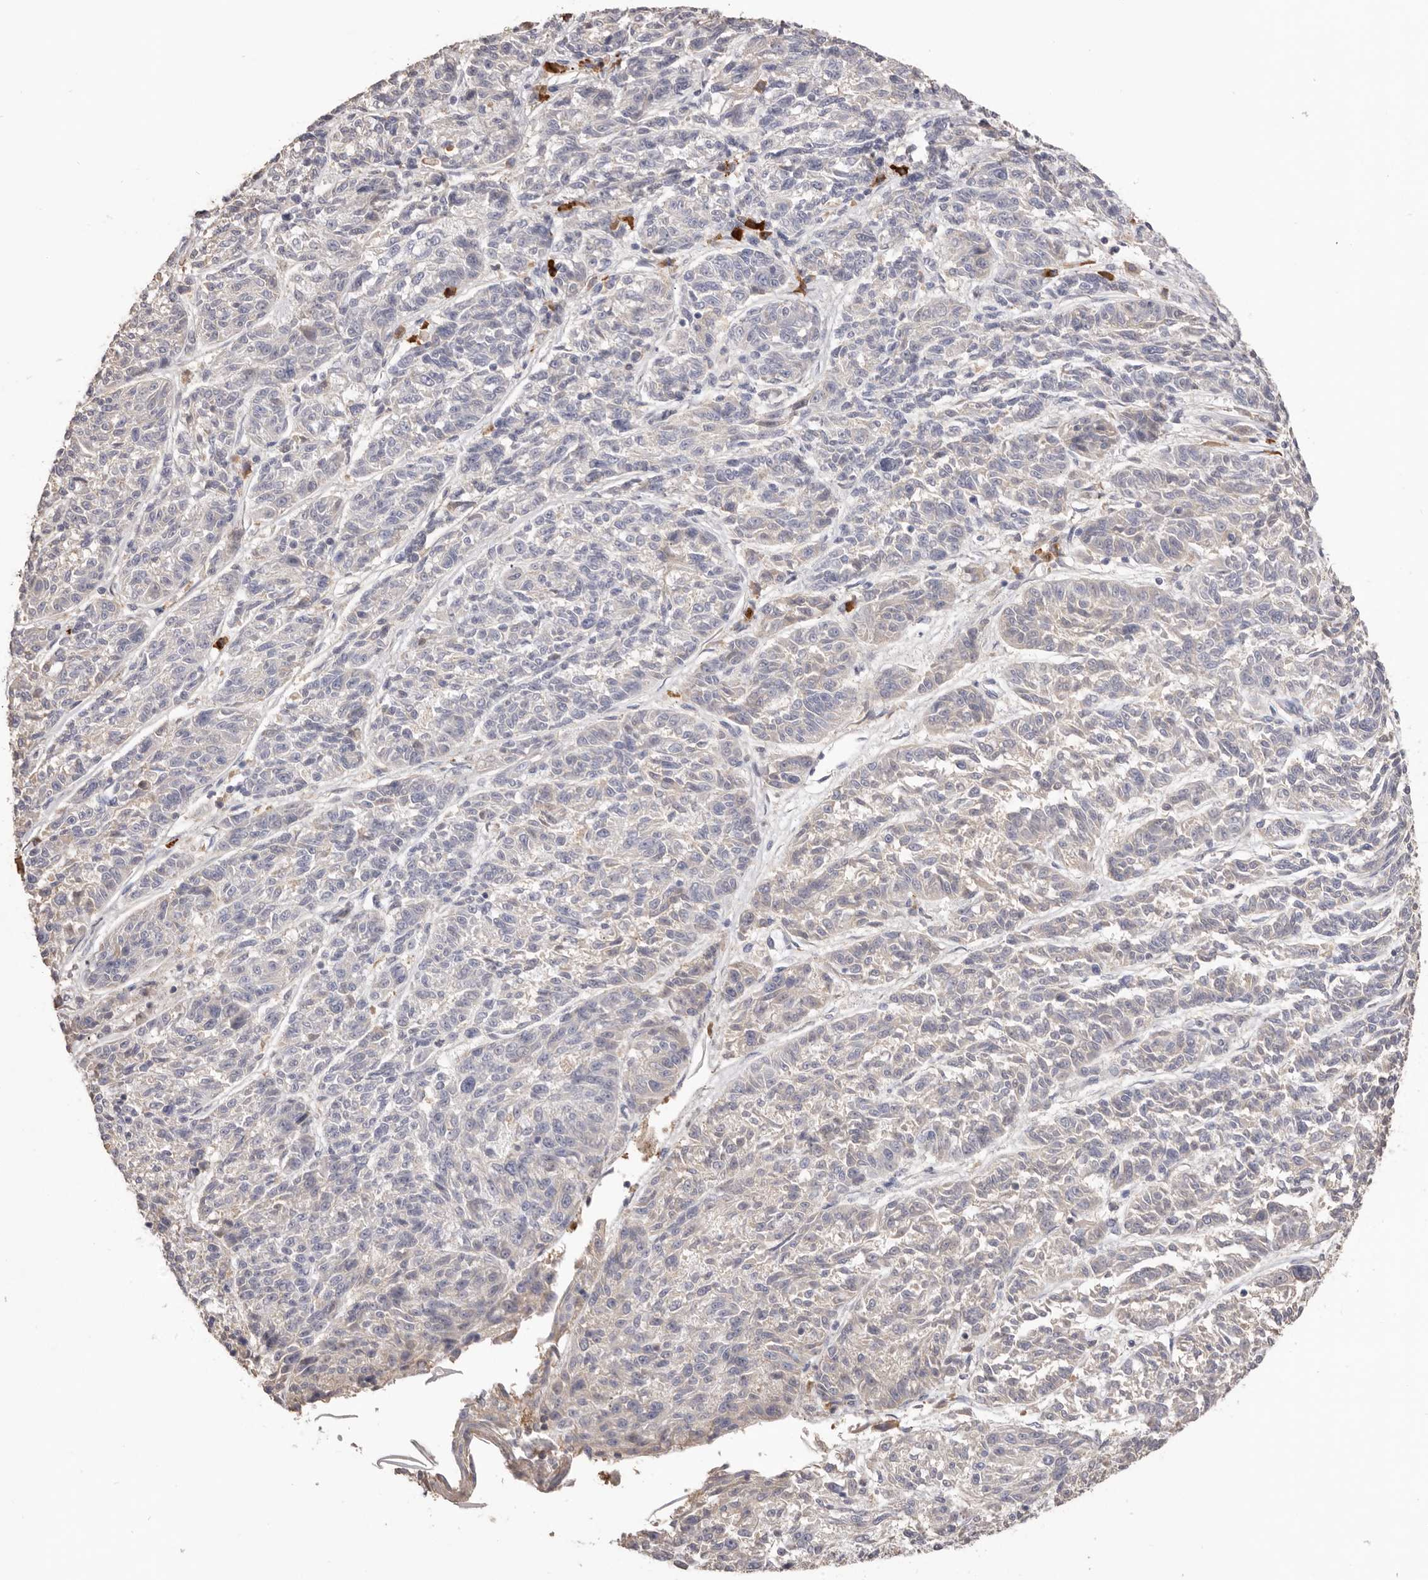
{"staining": {"intensity": "negative", "quantity": "none", "location": "none"}, "tissue": "melanoma", "cell_type": "Tumor cells", "image_type": "cancer", "snomed": [{"axis": "morphology", "description": "Malignant melanoma, NOS"}, {"axis": "topography", "description": "Skin"}], "caption": "This image is of melanoma stained with immunohistochemistry to label a protein in brown with the nuclei are counter-stained blue. There is no expression in tumor cells.", "gene": "HCAR2", "patient": {"sex": "male", "age": 53}}